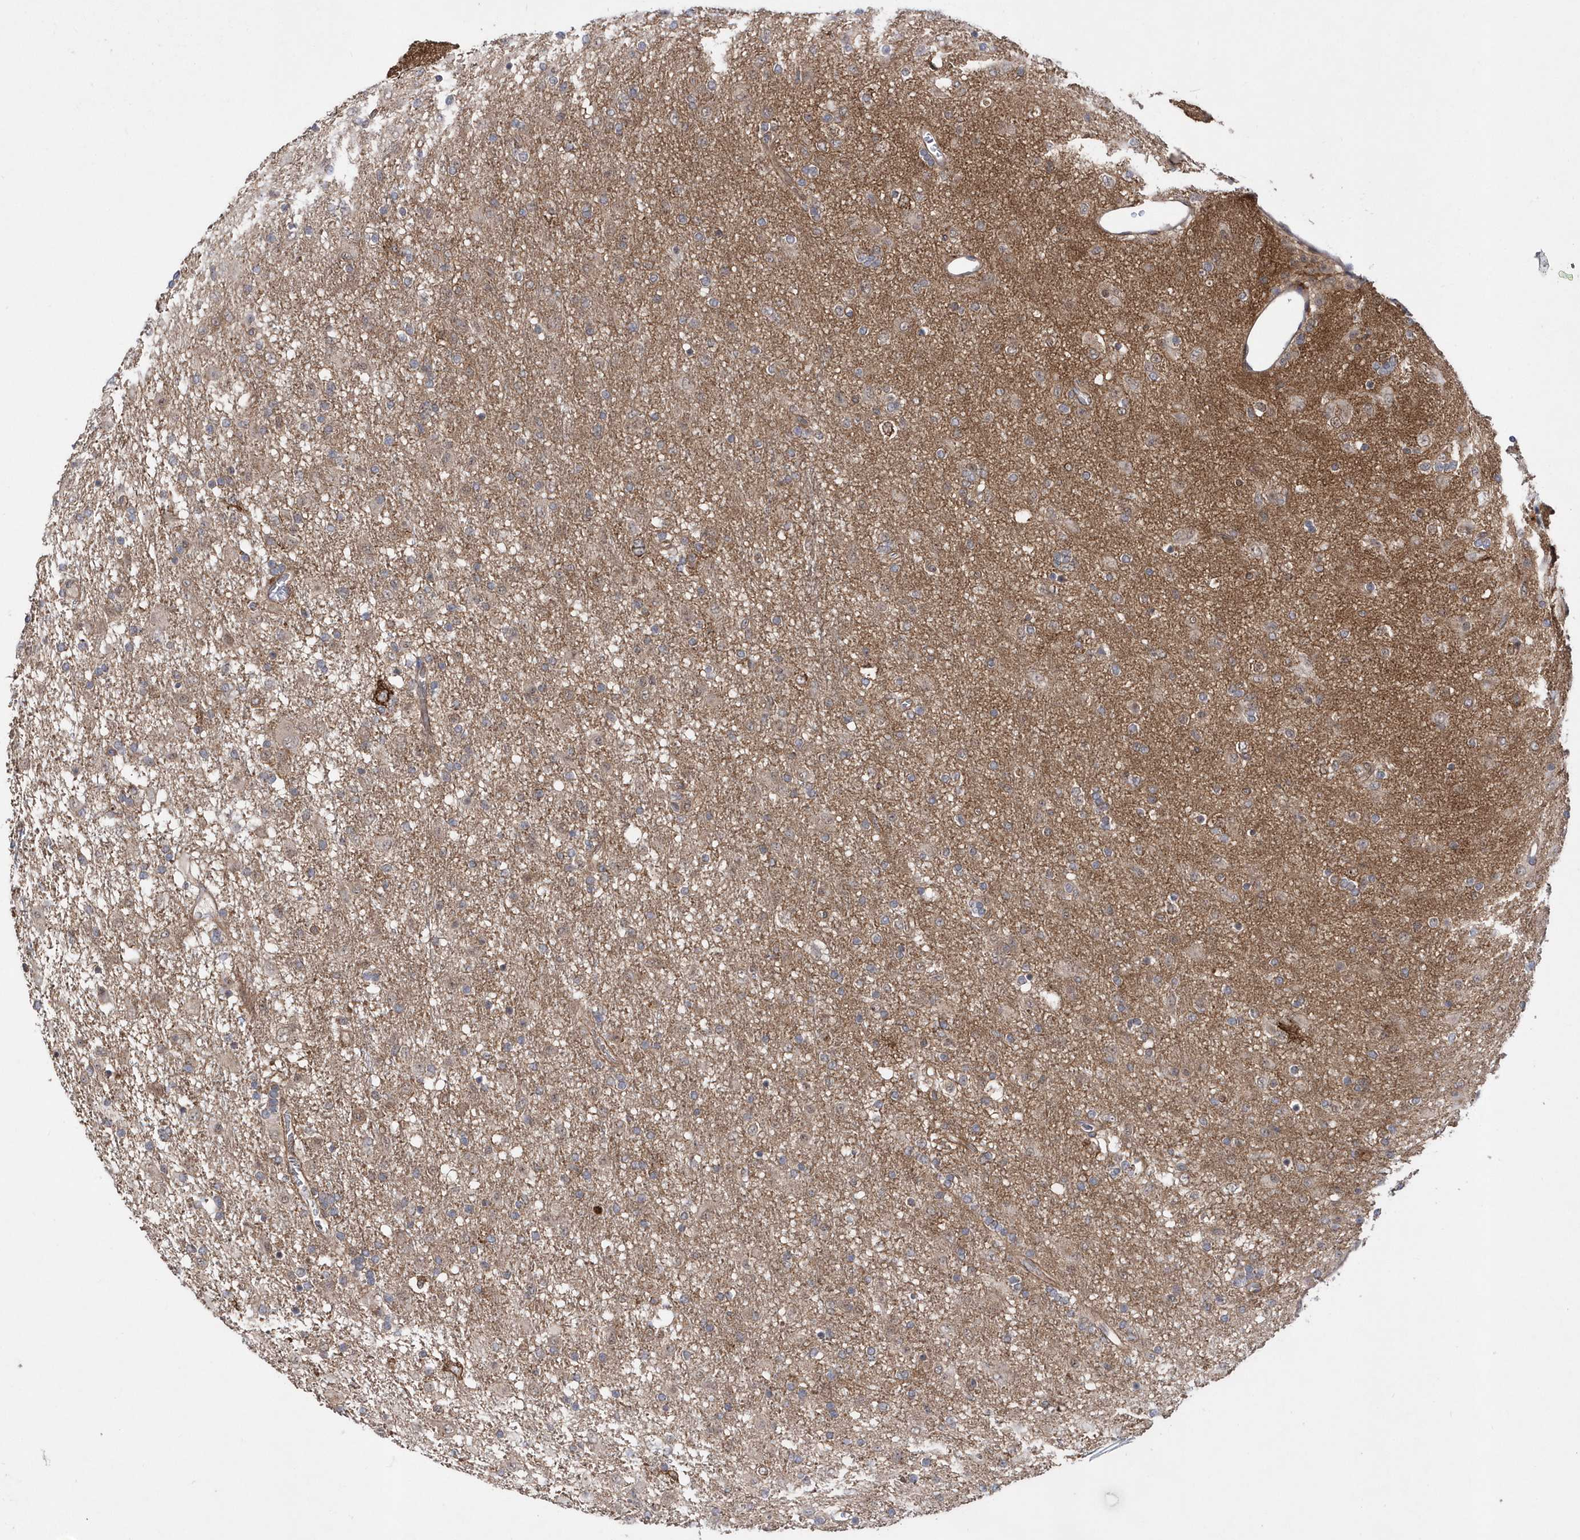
{"staining": {"intensity": "weak", "quantity": "25%-75%", "location": "cytoplasmic/membranous"}, "tissue": "glioma", "cell_type": "Tumor cells", "image_type": "cancer", "snomed": [{"axis": "morphology", "description": "Glioma, malignant, Low grade"}, {"axis": "topography", "description": "Brain"}], "caption": "Immunohistochemistry (IHC) histopathology image of neoplastic tissue: human glioma stained using immunohistochemistry demonstrates low levels of weak protein expression localized specifically in the cytoplasmic/membranous of tumor cells, appearing as a cytoplasmic/membranous brown color.", "gene": "DALRD3", "patient": {"sex": "male", "age": 65}}